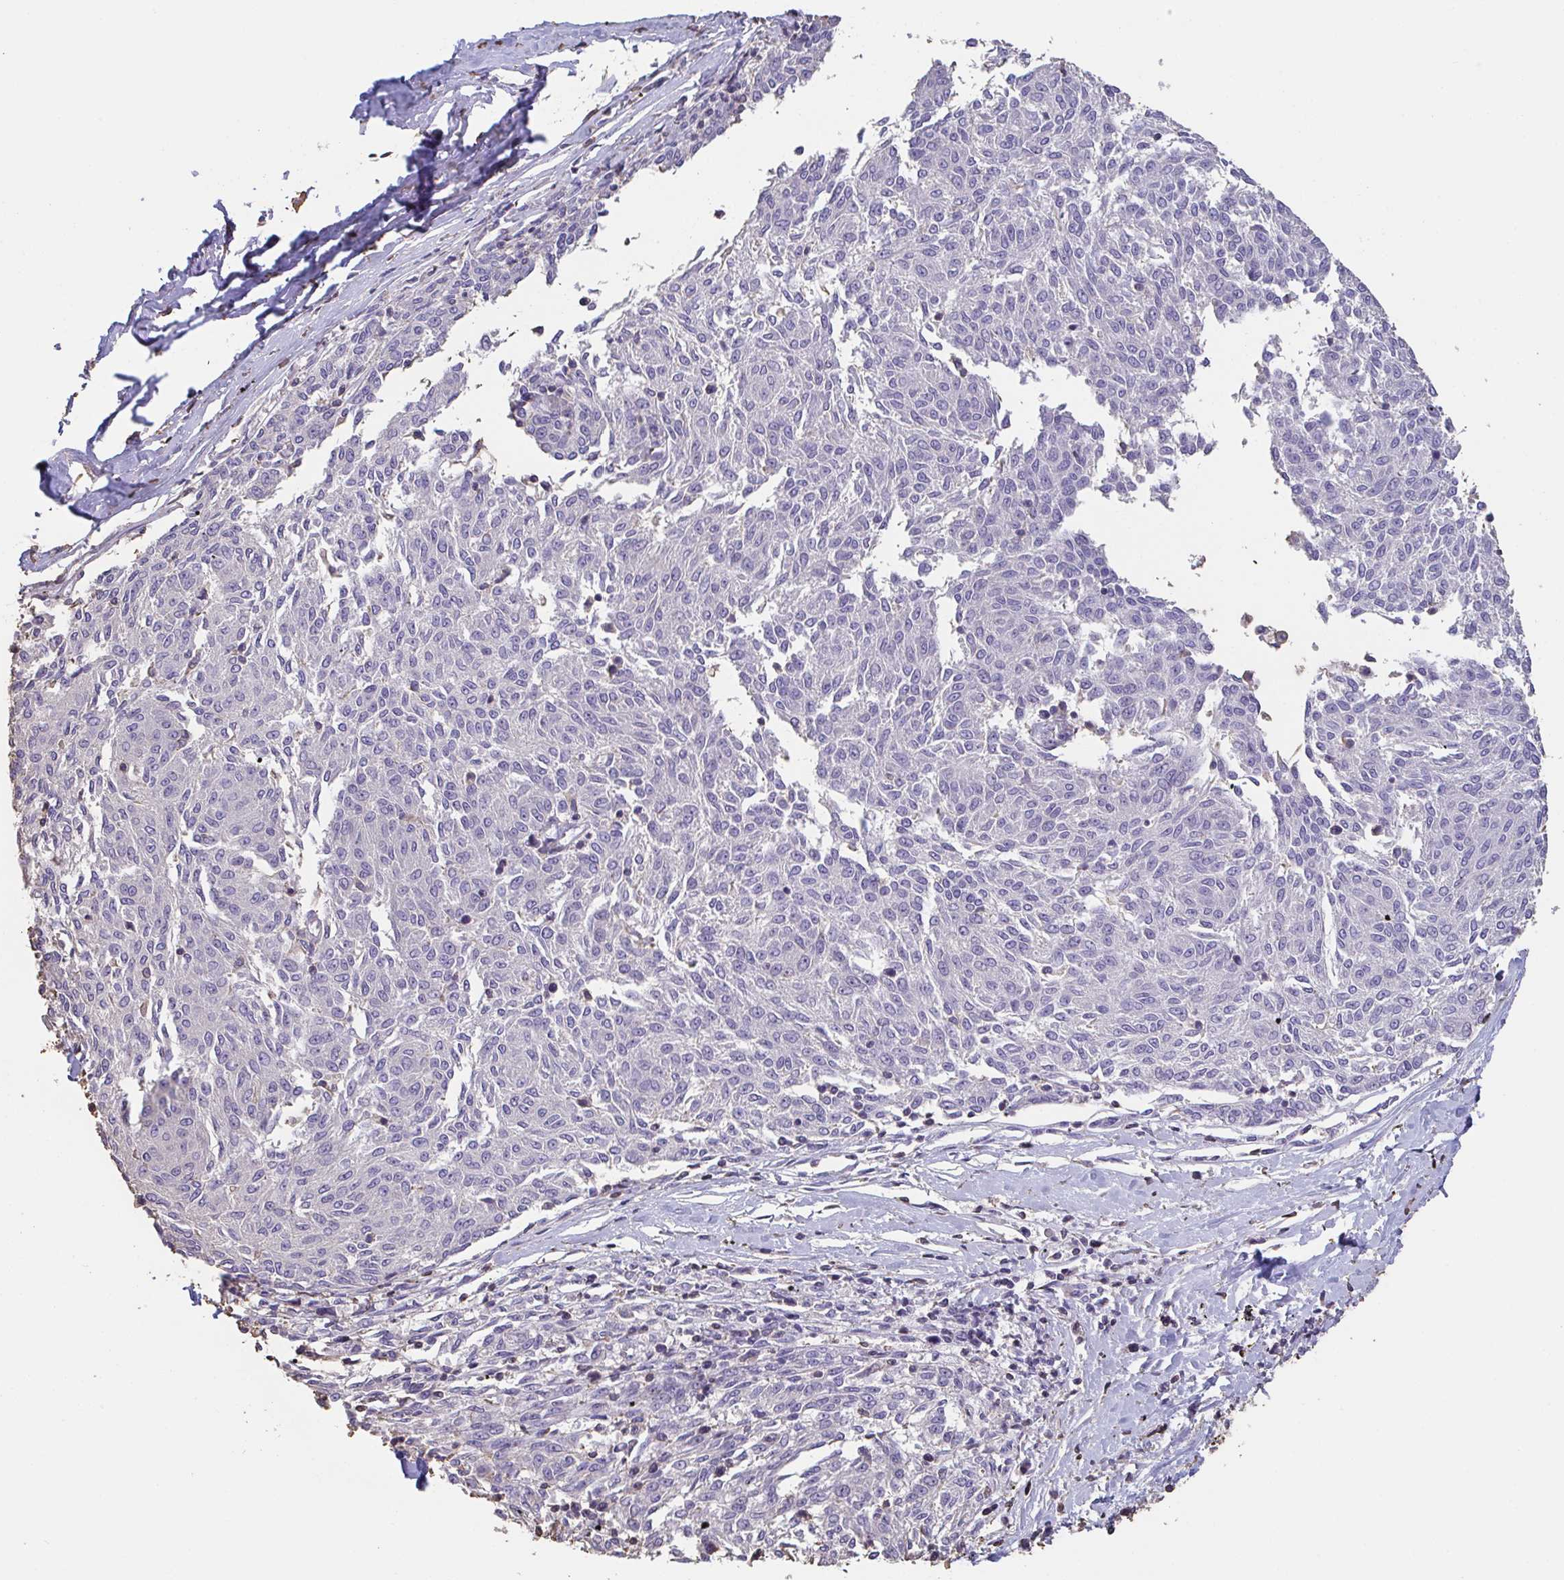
{"staining": {"intensity": "negative", "quantity": "none", "location": "none"}, "tissue": "melanoma", "cell_type": "Tumor cells", "image_type": "cancer", "snomed": [{"axis": "morphology", "description": "Malignant melanoma, NOS"}, {"axis": "topography", "description": "Skin"}], "caption": "There is no significant positivity in tumor cells of melanoma. (DAB immunohistochemistry (IHC) visualized using brightfield microscopy, high magnification).", "gene": "IL23R", "patient": {"sex": "female", "age": 72}}